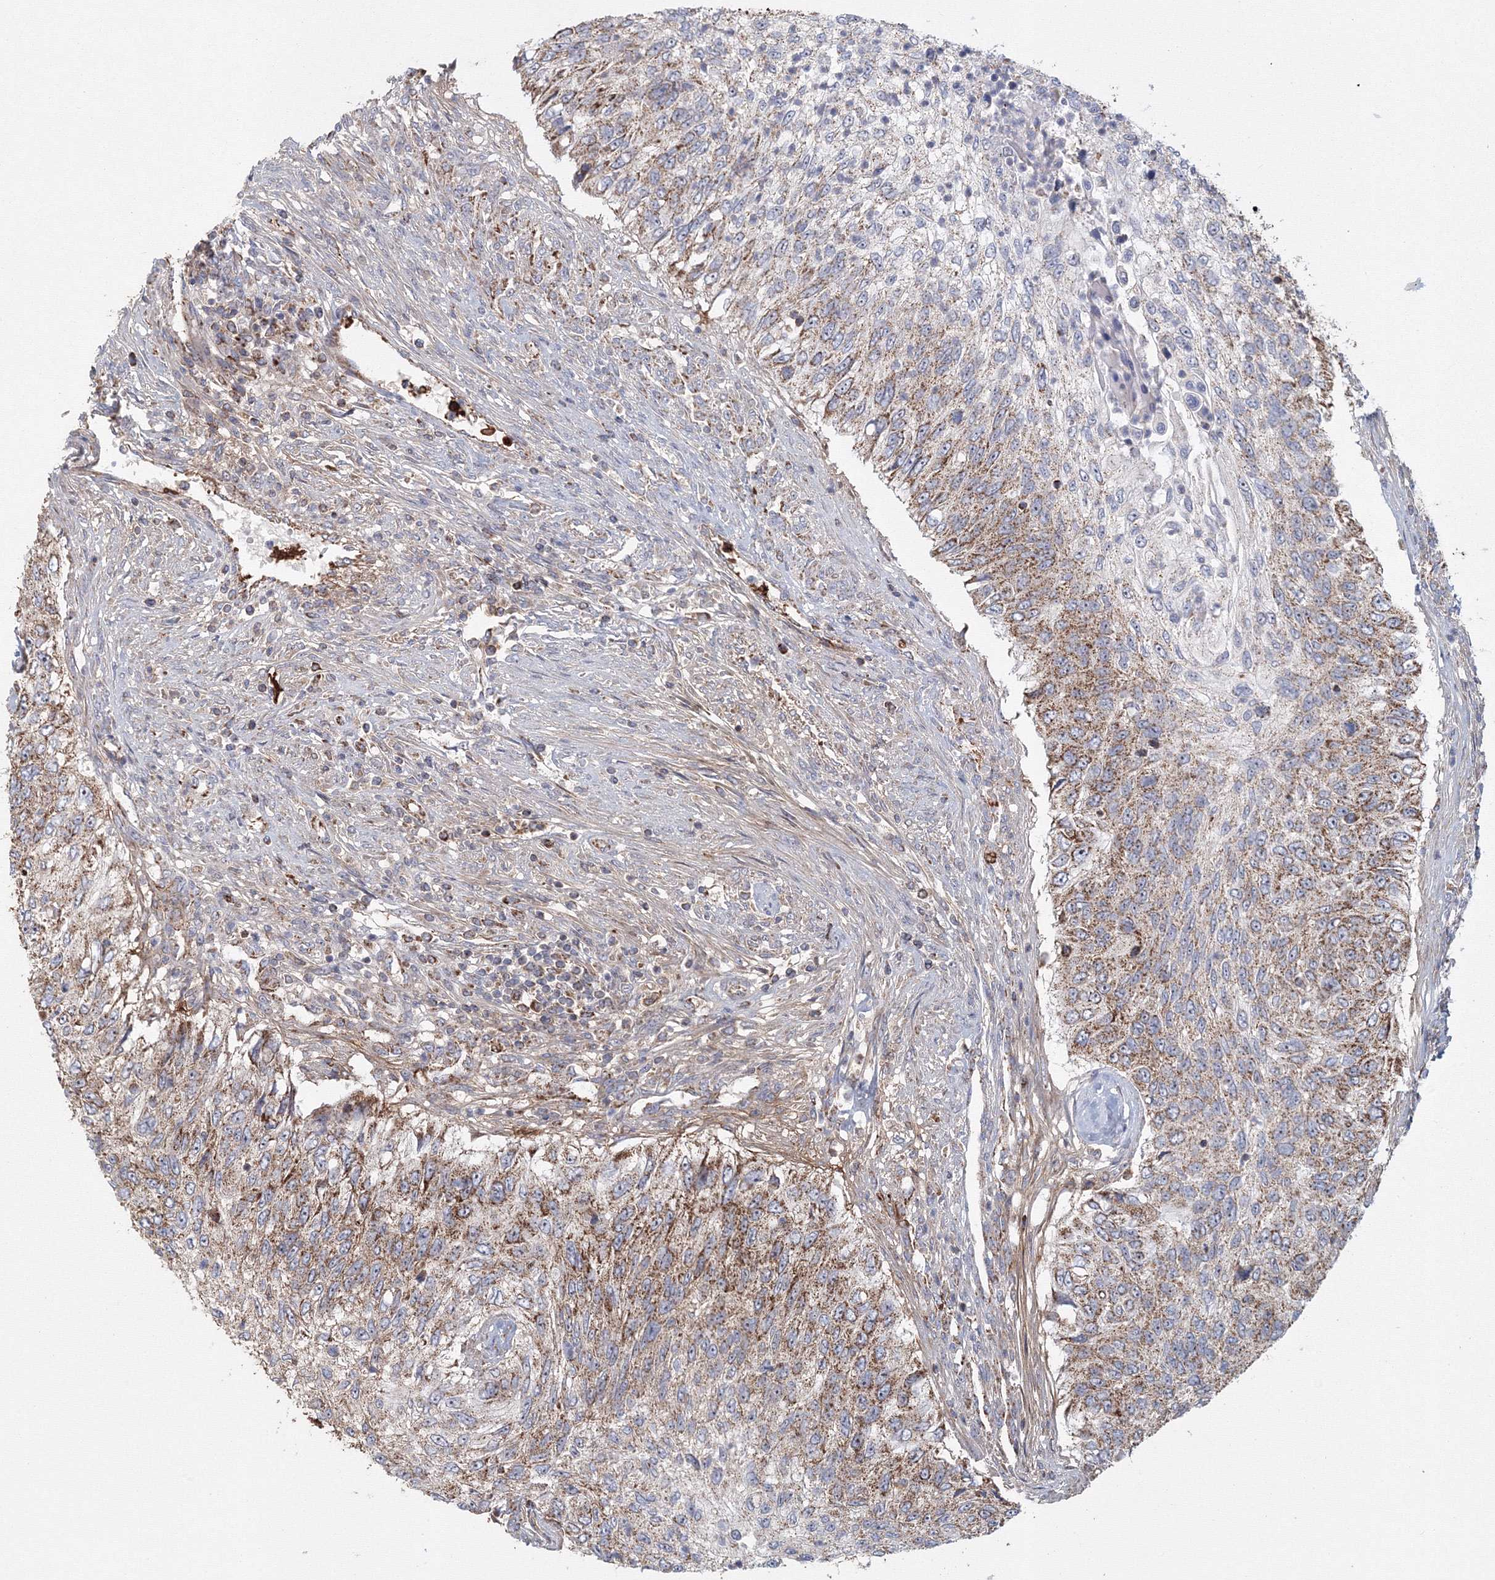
{"staining": {"intensity": "moderate", "quantity": ">75%", "location": "cytoplasmic/membranous"}, "tissue": "urothelial cancer", "cell_type": "Tumor cells", "image_type": "cancer", "snomed": [{"axis": "morphology", "description": "Urothelial carcinoma, High grade"}, {"axis": "topography", "description": "Urinary bladder"}], "caption": "High-grade urothelial carcinoma stained with a brown dye displays moderate cytoplasmic/membranous positive positivity in about >75% of tumor cells.", "gene": "GRPEL1", "patient": {"sex": "female", "age": 60}}